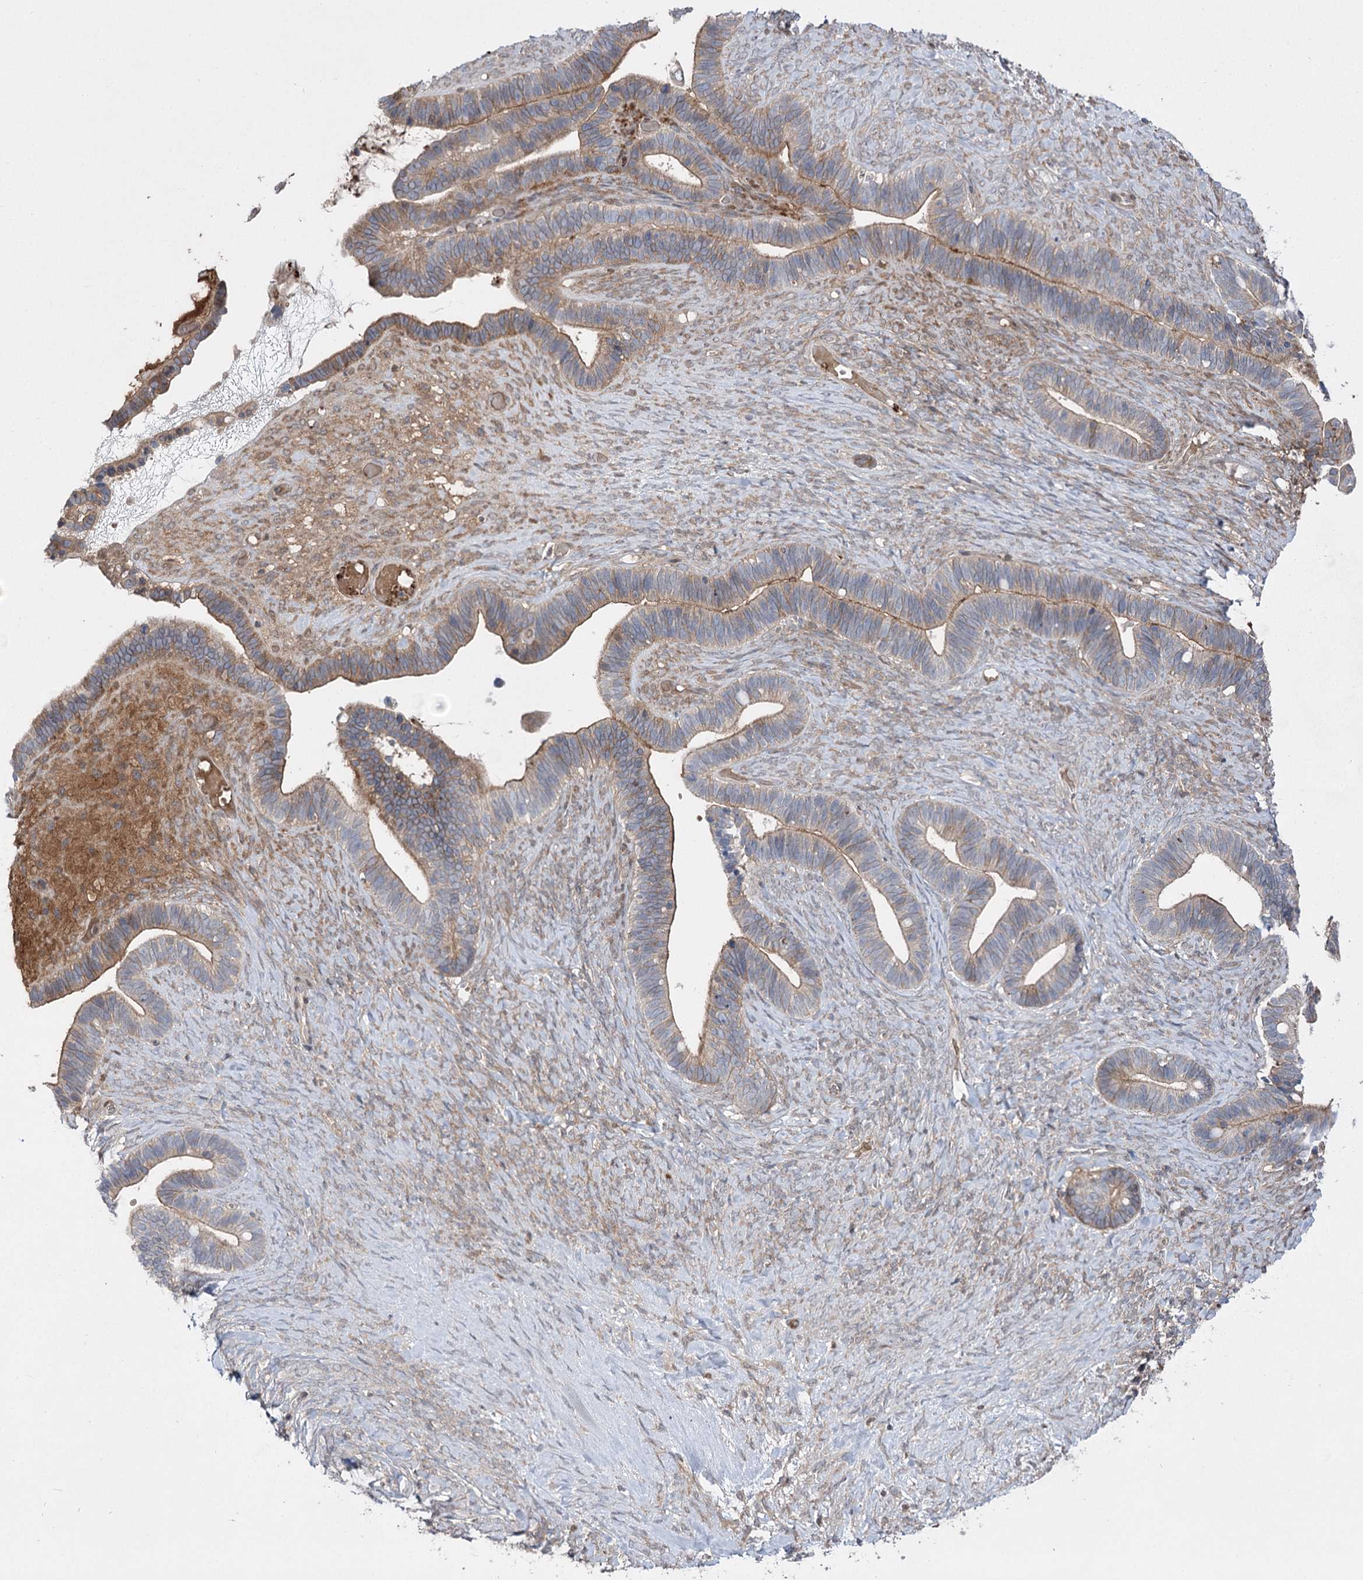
{"staining": {"intensity": "moderate", "quantity": "25%-75%", "location": "cytoplasmic/membranous"}, "tissue": "ovarian cancer", "cell_type": "Tumor cells", "image_type": "cancer", "snomed": [{"axis": "morphology", "description": "Cystadenocarcinoma, serous, NOS"}, {"axis": "topography", "description": "Ovary"}], "caption": "Immunohistochemical staining of serous cystadenocarcinoma (ovarian) reveals moderate cytoplasmic/membranous protein positivity in approximately 25%-75% of tumor cells.", "gene": "PLEKHA5", "patient": {"sex": "female", "age": 56}}